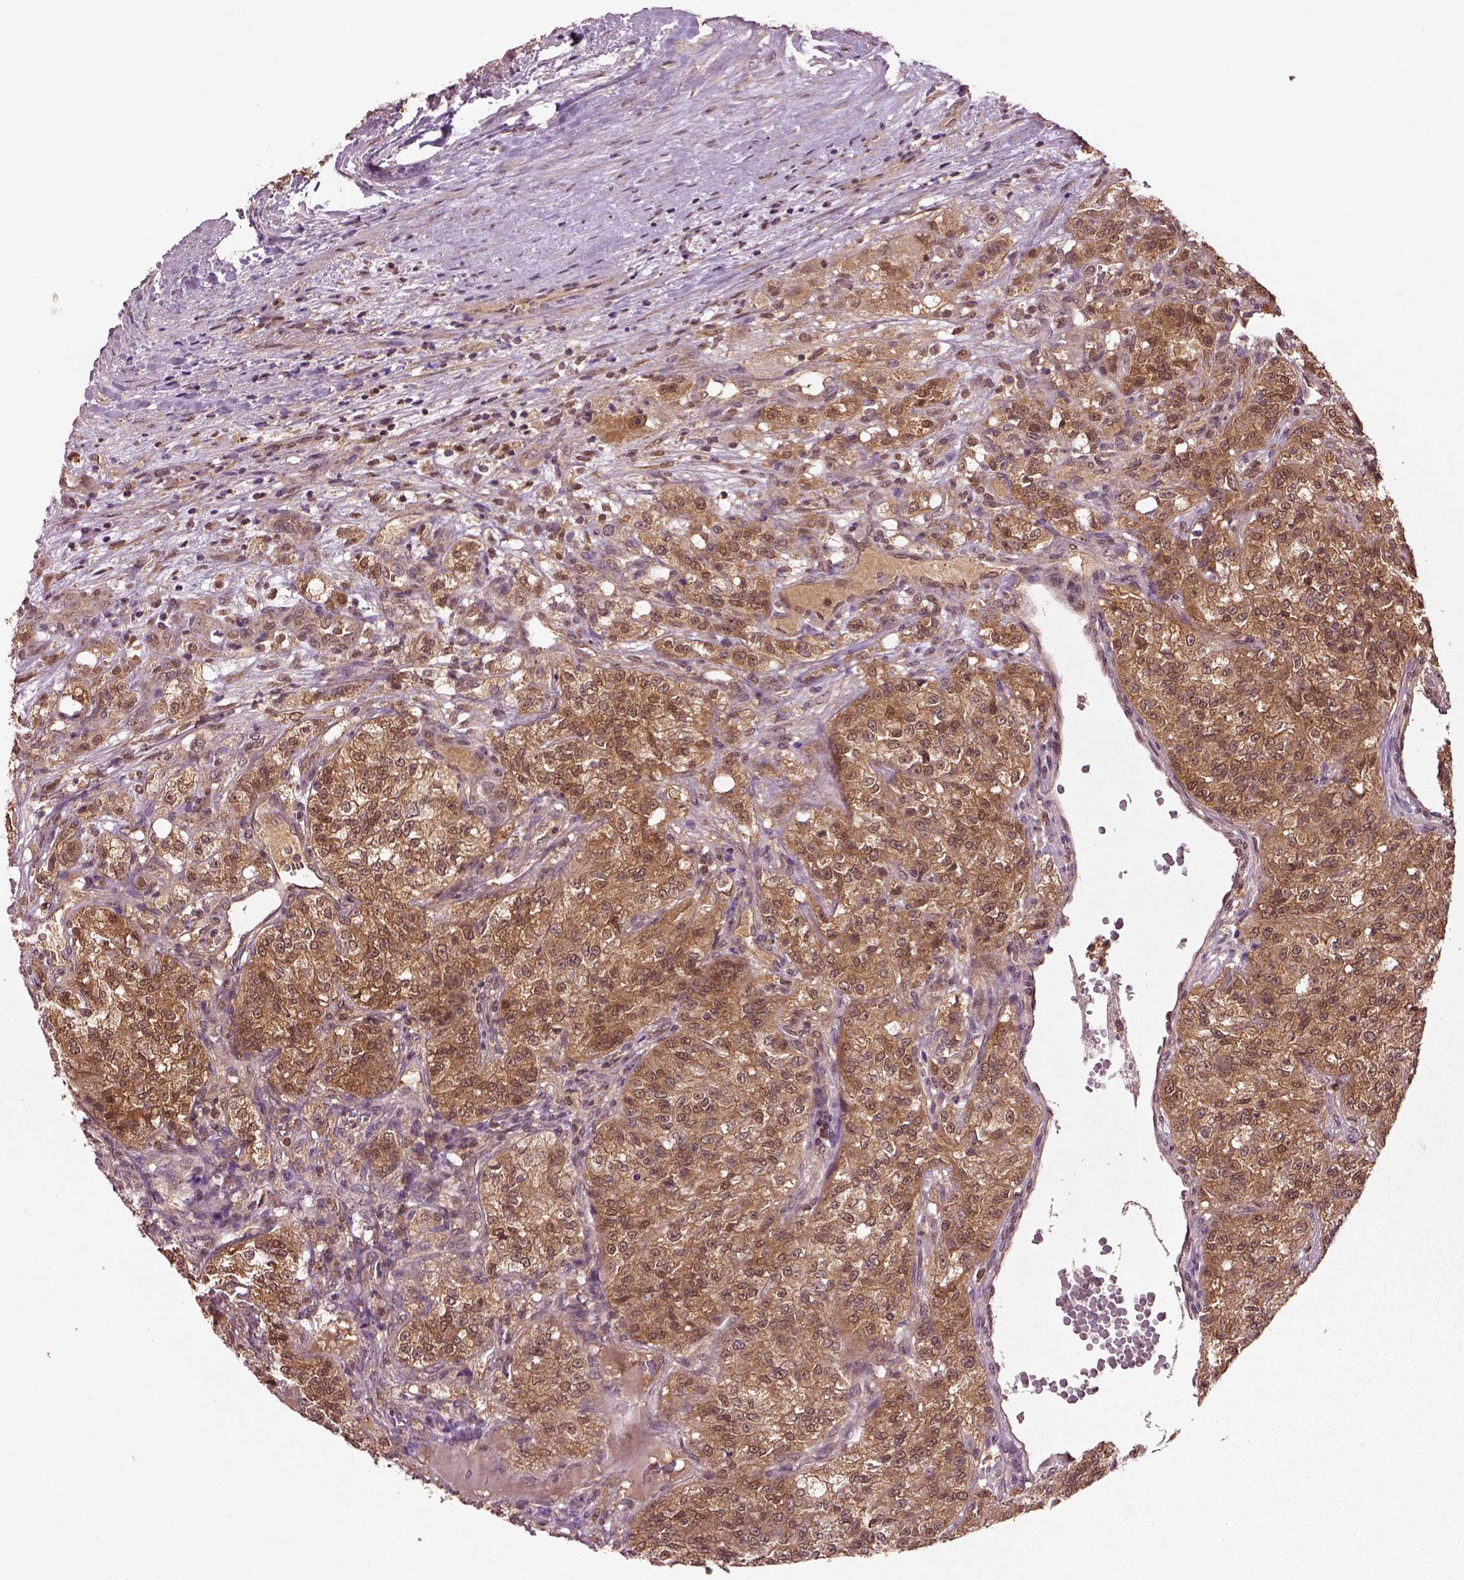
{"staining": {"intensity": "moderate", "quantity": ">75%", "location": "cytoplasmic/membranous"}, "tissue": "renal cancer", "cell_type": "Tumor cells", "image_type": "cancer", "snomed": [{"axis": "morphology", "description": "Adenocarcinoma, NOS"}, {"axis": "topography", "description": "Kidney"}], "caption": "Immunohistochemistry (IHC) staining of renal cancer (adenocarcinoma), which demonstrates medium levels of moderate cytoplasmic/membranous staining in about >75% of tumor cells indicating moderate cytoplasmic/membranous protein positivity. The staining was performed using DAB (3,3'-diaminobenzidine) (brown) for protein detection and nuclei were counterstained in hematoxylin (blue).", "gene": "MDP1", "patient": {"sex": "female", "age": 63}}